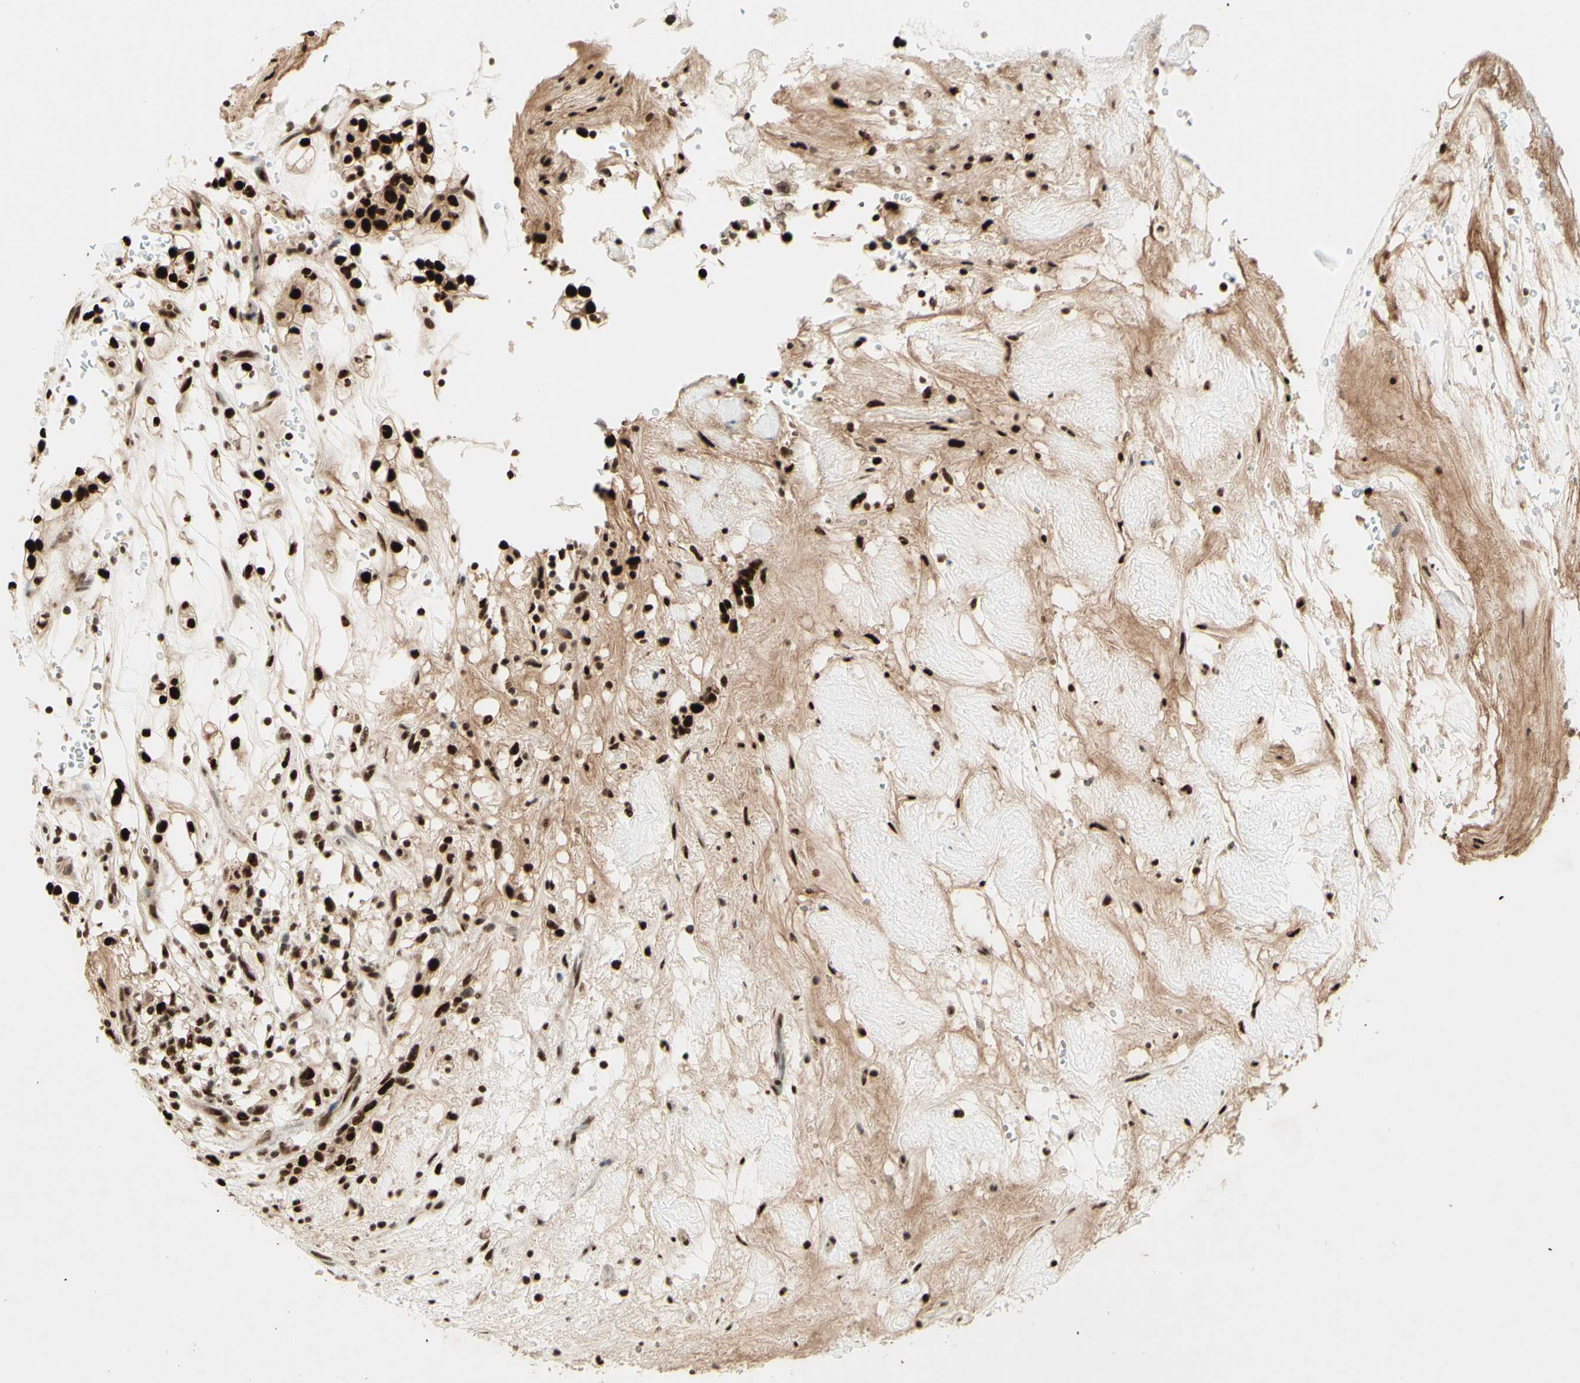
{"staining": {"intensity": "strong", "quantity": ">75%", "location": "nuclear"}, "tissue": "renal cancer", "cell_type": "Tumor cells", "image_type": "cancer", "snomed": [{"axis": "morphology", "description": "Adenocarcinoma, NOS"}, {"axis": "topography", "description": "Kidney"}], "caption": "IHC of renal cancer (adenocarcinoma) reveals high levels of strong nuclear staining in about >75% of tumor cells.", "gene": "NR3C1", "patient": {"sex": "female", "age": 57}}